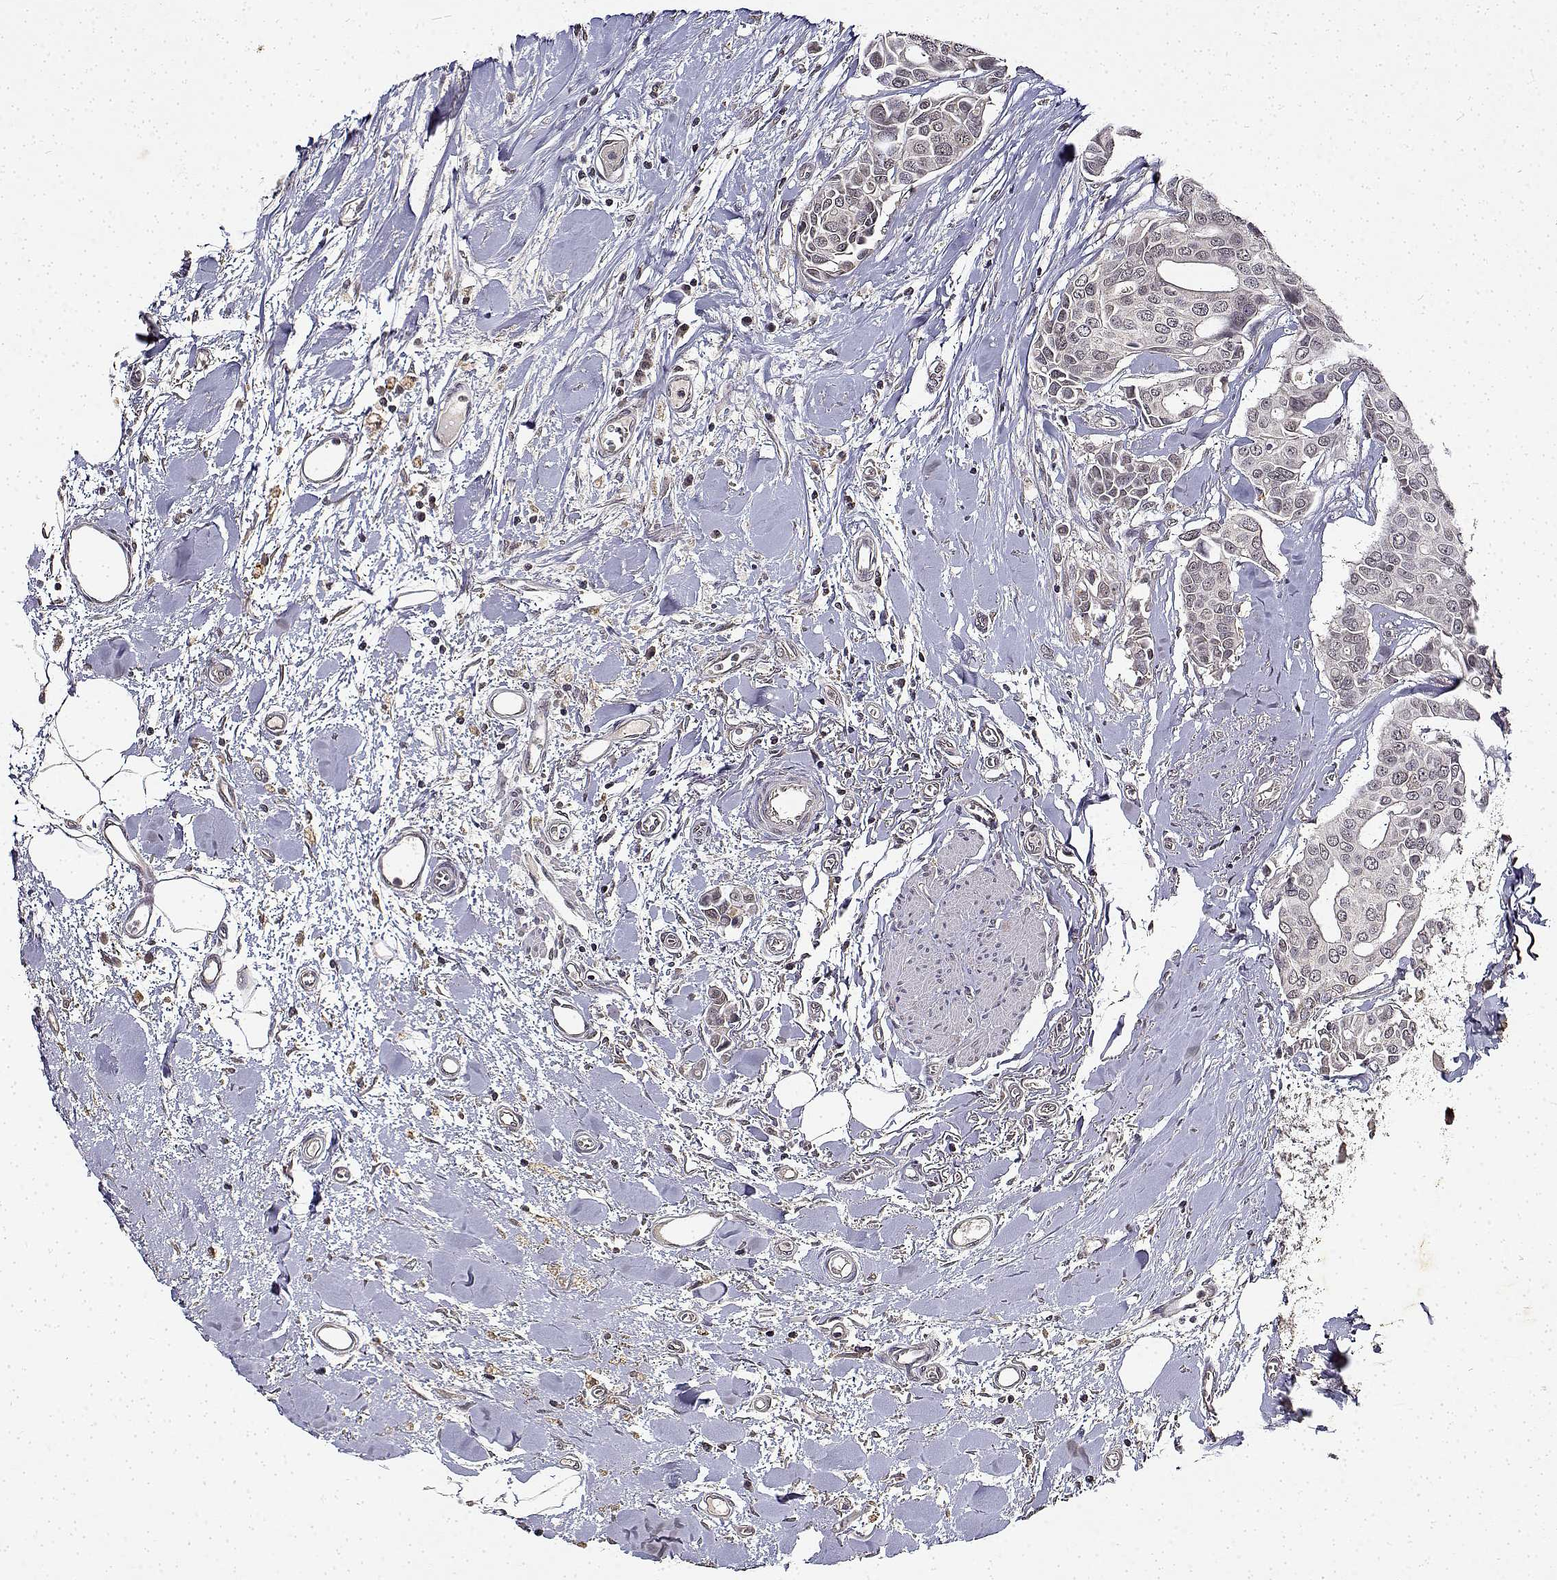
{"staining": {"intensity": "negative", "quantity": "none", "location": "none"}, "tissue": "breast cancer", "cell_type": "Tumor cells", "image_type": "cancer", "snomed": [{"axis": "morphology", "description": "Duct carcinoma"}, {"axis": "topography", "description": "Breast"}], "caption": "Breast cancer stained for a protein using IHC demonstrates no expression tumor cells.", "gene": "BDNF", "patient": {"sex": "female", "age": 54}}